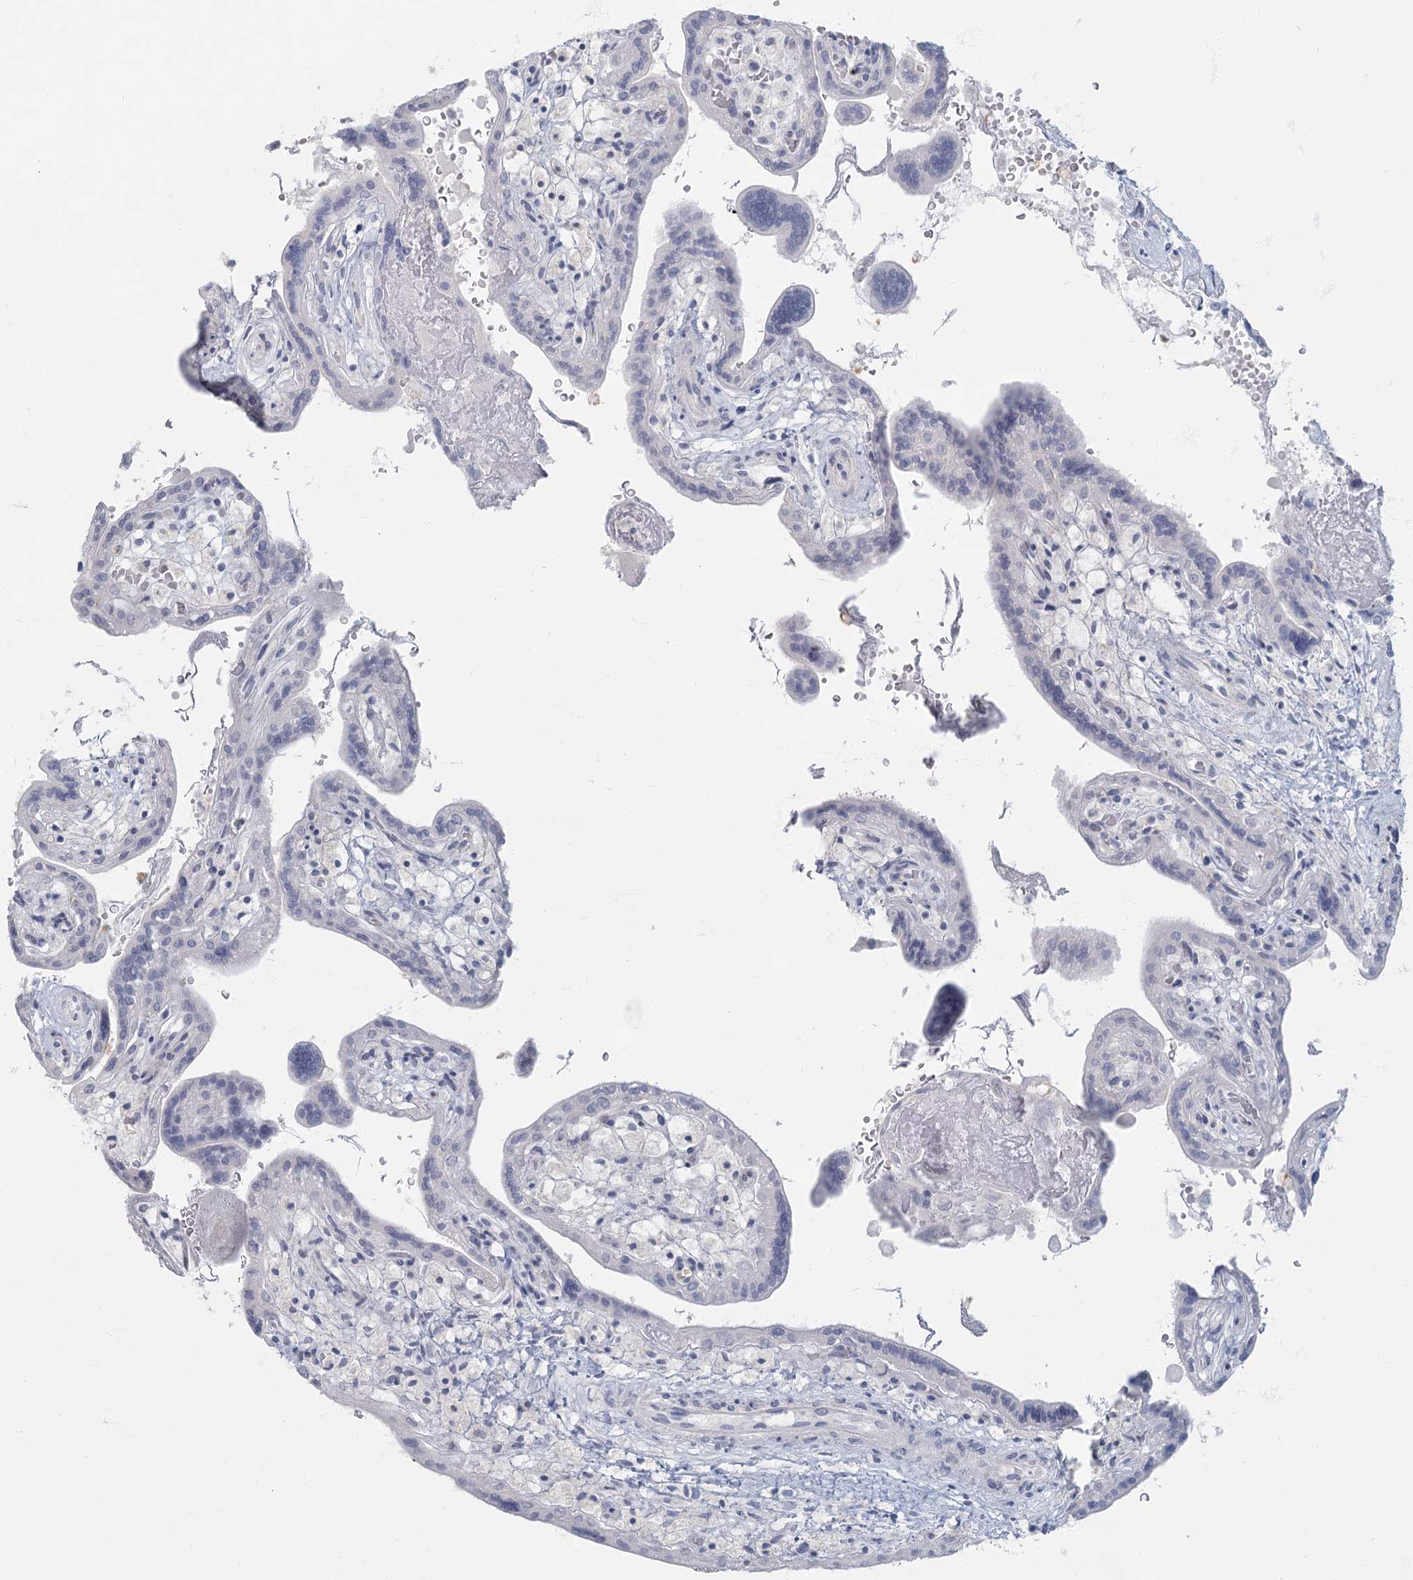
{"staining": {"intensity": "negative", "quantity": "none", "location": "none"}, "tissue": "placenta", "cell_type": "Trophoblastic cells", "image_type": "normal", "snomed": [{"axis": "morphology", "description": "Normal tissue, NOS"}, {"axis": "topography", "description": "Placenta"}], "caption": "Trophoblastic cells are negative for protein expression in benign human placenta.", "gene": "FAM110C", "patient": {"sex": "female", "age": 37}}